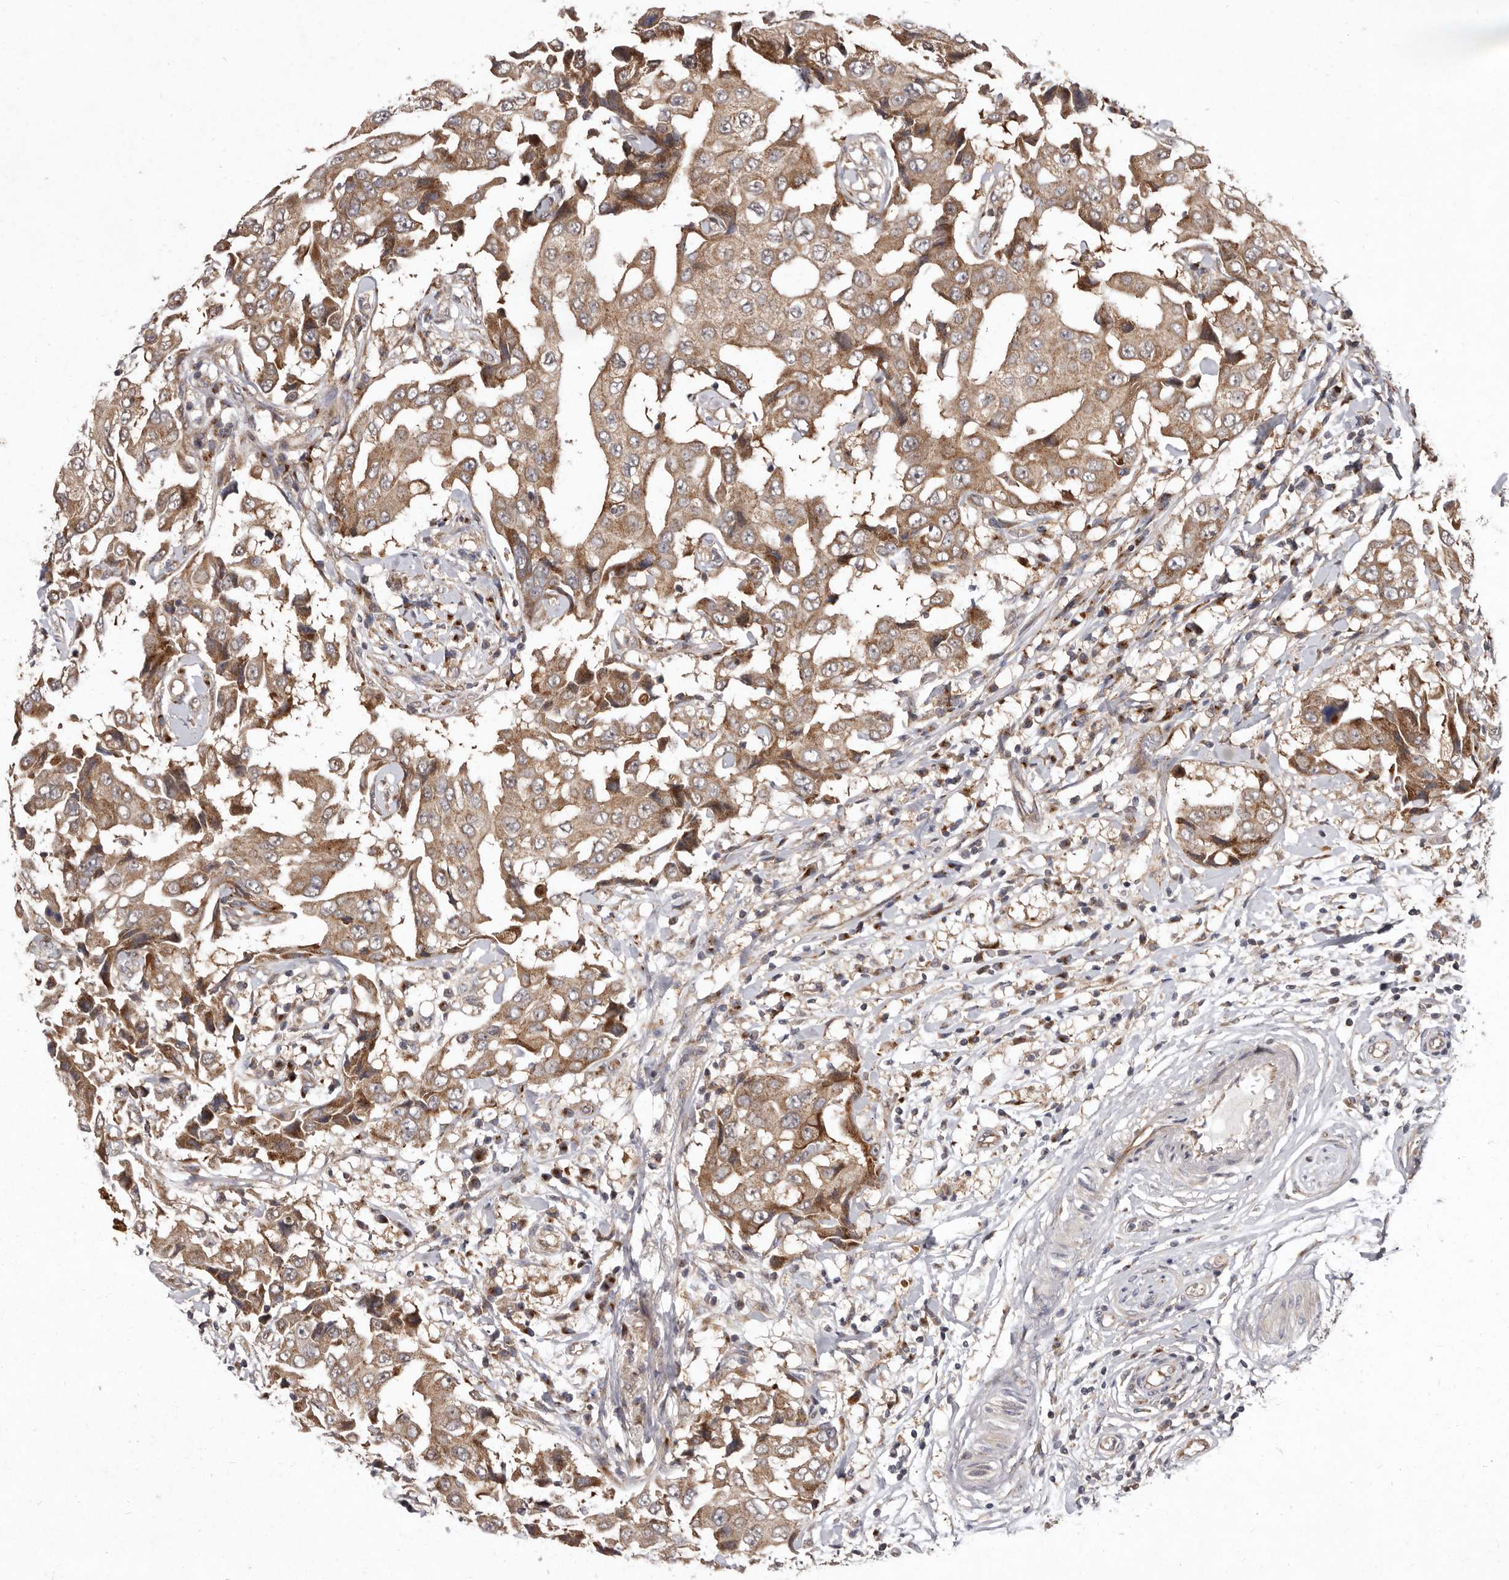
{"staining": {"intensity": "moderate", "quantity": ">75%", "location": "cytoplasmic/membranous"}, "tissue": "breast cancer", "cell_type": "Tumor cells", "image_type": "cancer", "snomed": [{"axis": "morphology", "description": "Duct carcinoma"}, {"axis": "topography", "description": "Breast"}], "caption": "Immunohistochemistry (IHC) staining of breast cancer (intraductal carcinoma), which displays medium levels of moderate cytoplasmic/membranous staining in about >75% of tumor cells indicating moderate cytoplasmic/membranous protein positivity. The staining was performed using DAB (brown) for protein detection and nuclei were counterstained in hematoxylin (blue).", "gene": "FLAD1", "patient": {"sex": "female", "age": 27}}